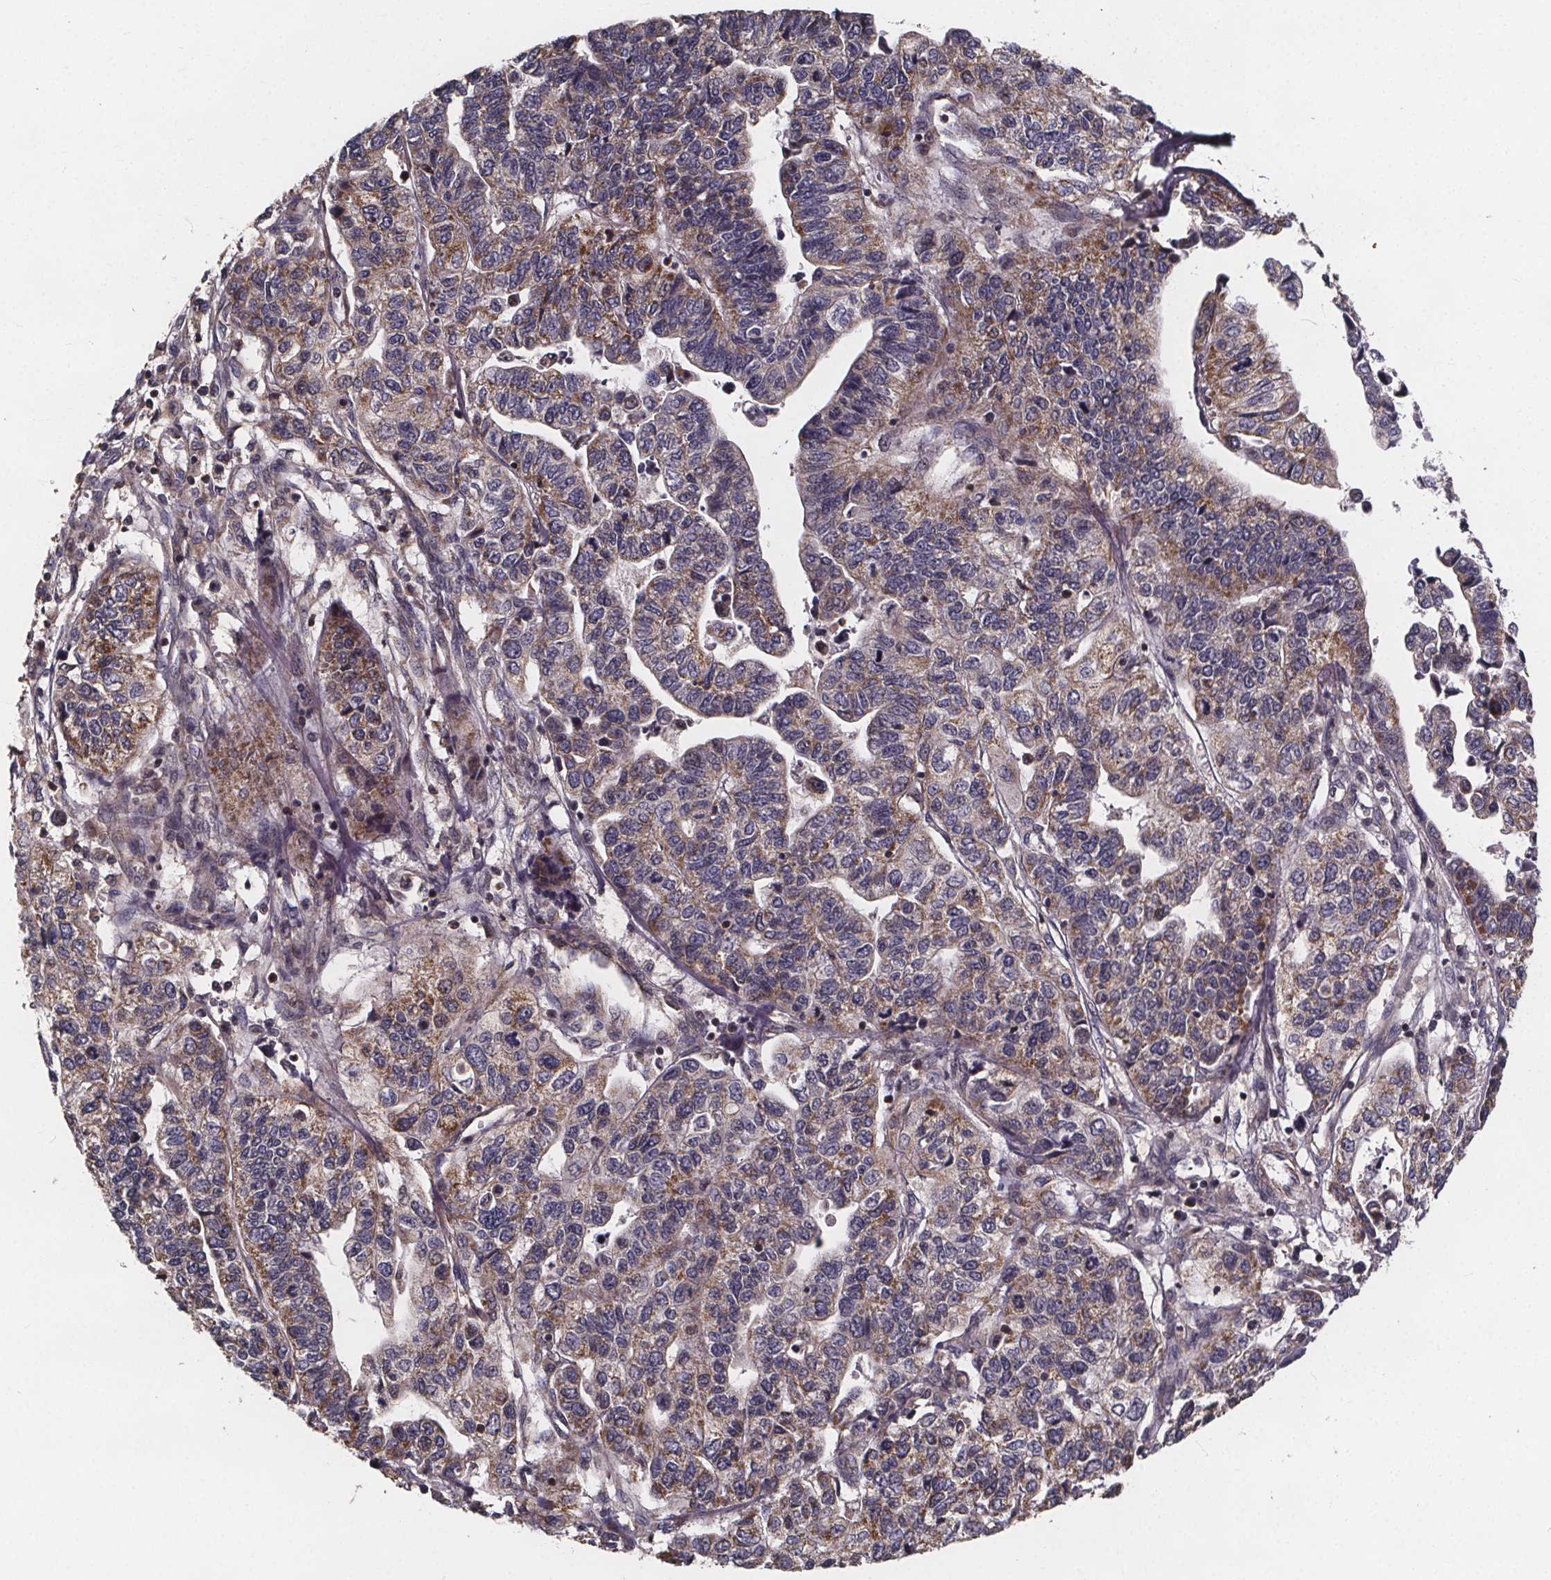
{"staining": {"intensity": "moderate", "quantity": "25%-75%", "location": "cytoplasmic/membranous"}, "tissue": "stomach cancer", "cell_type": "Tumor cells", "image_type": "cancer", "snomed": [{"axis": "morphology", "description": "Adenocarcinoma, NOS"}, {"axis": "topography", "description": "Stomach, upper"}], "caption": "Moderate cytoplasmic/membranous protein expression is identified in approximately 25%-75% of tumor cells in stomach adenocarcinoma.", "gene": "YME1L1", "patient": {"sex": "female", "age": 67}}